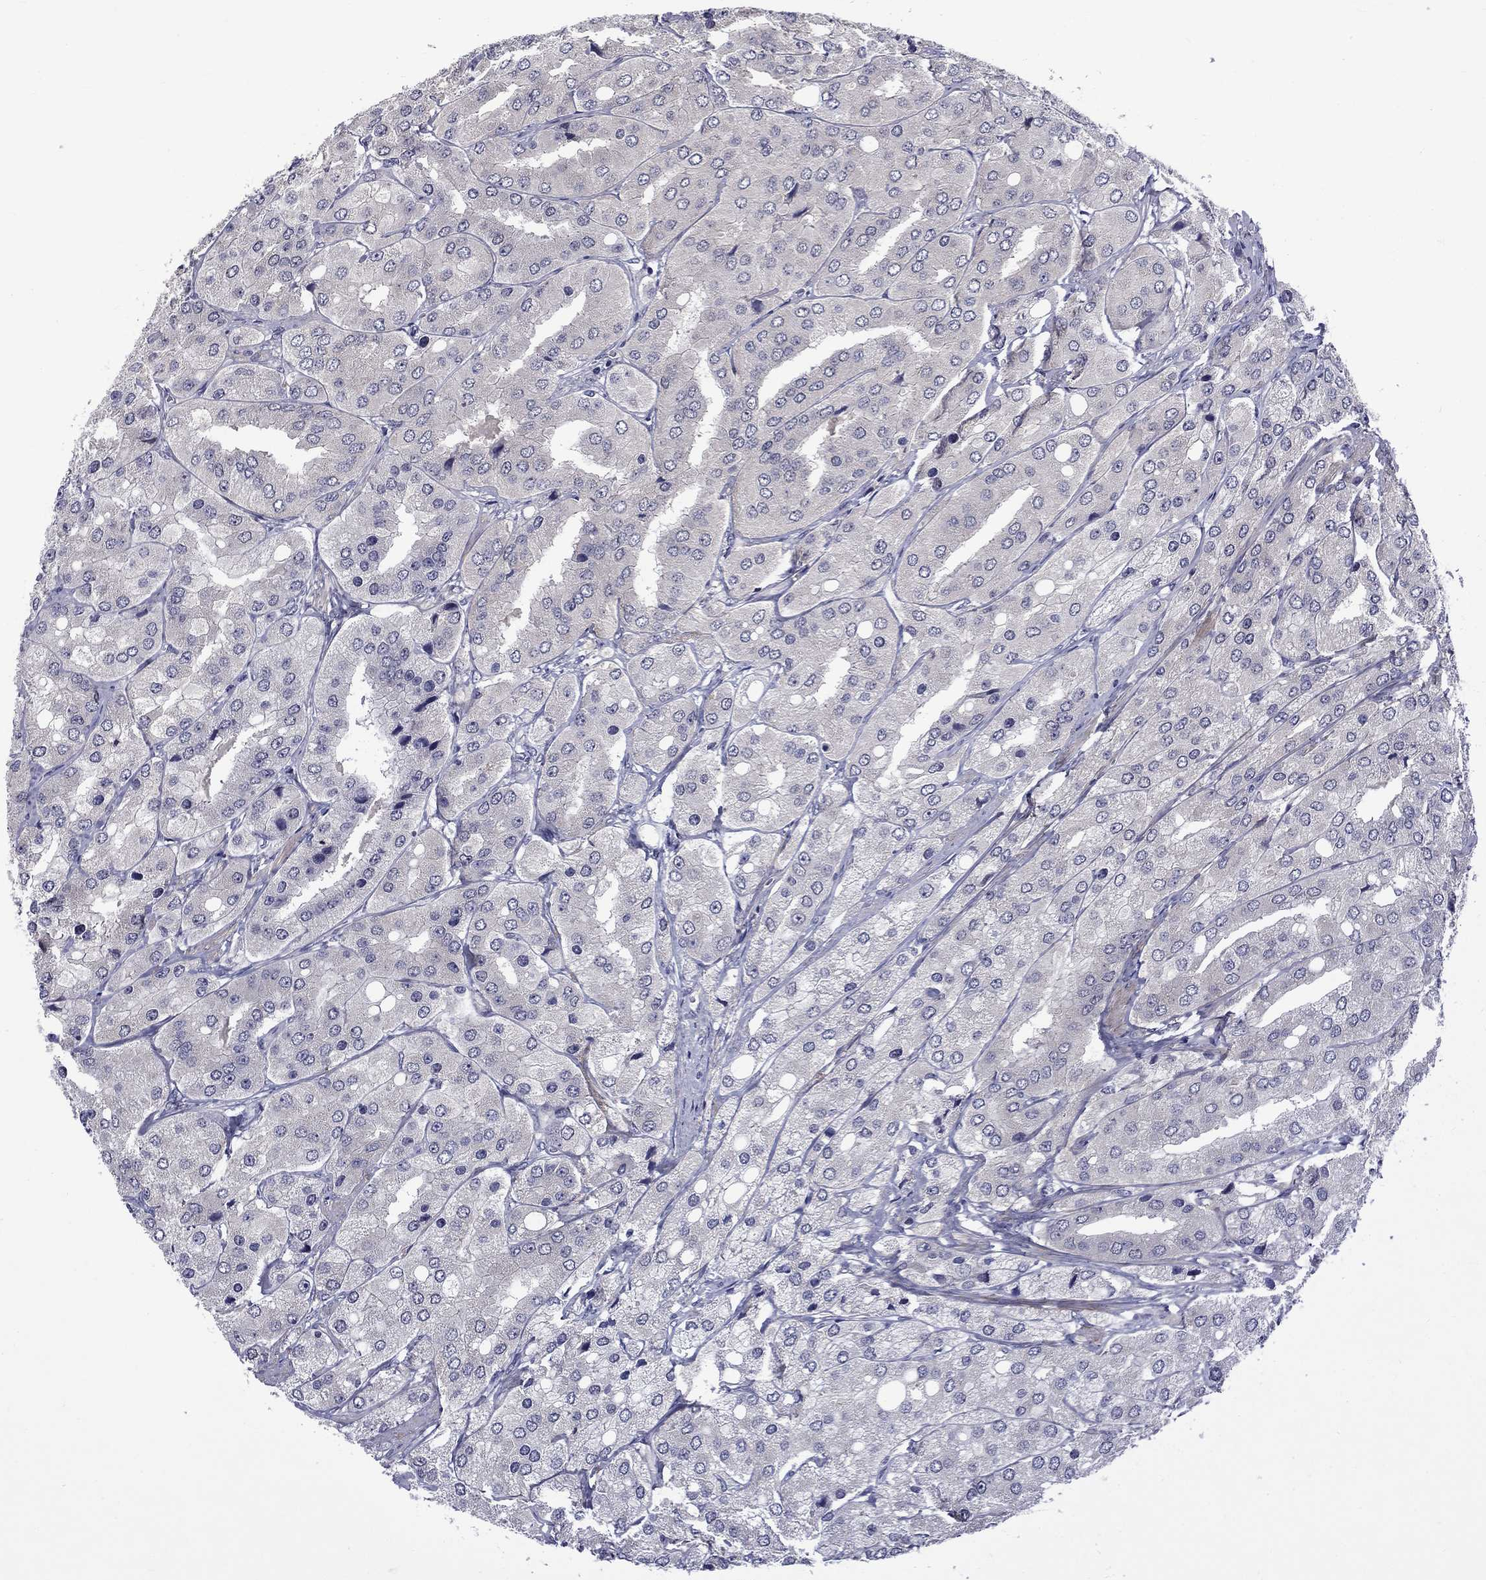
{"staining": {"intensity": "weak", "quantity": "<25%", "location": "cytoplasmic/membranous"}, "tissue": "prostate cancer", "cell_type": "Tumor cells", "image_type": "cancer", "snomed": [{"axis": "morphology", "description": "Adenocarcinoma, Low grade"}, {"axis": "topography", "description": "Prostate"}], "caption": "This is an immunohistochemistry image of human prostate cancer (low-grade adenocarcinoma). There is no expression in tumor cells.", "gene": "SNTA1", "patient": {"sex": "male", "age": 69}}